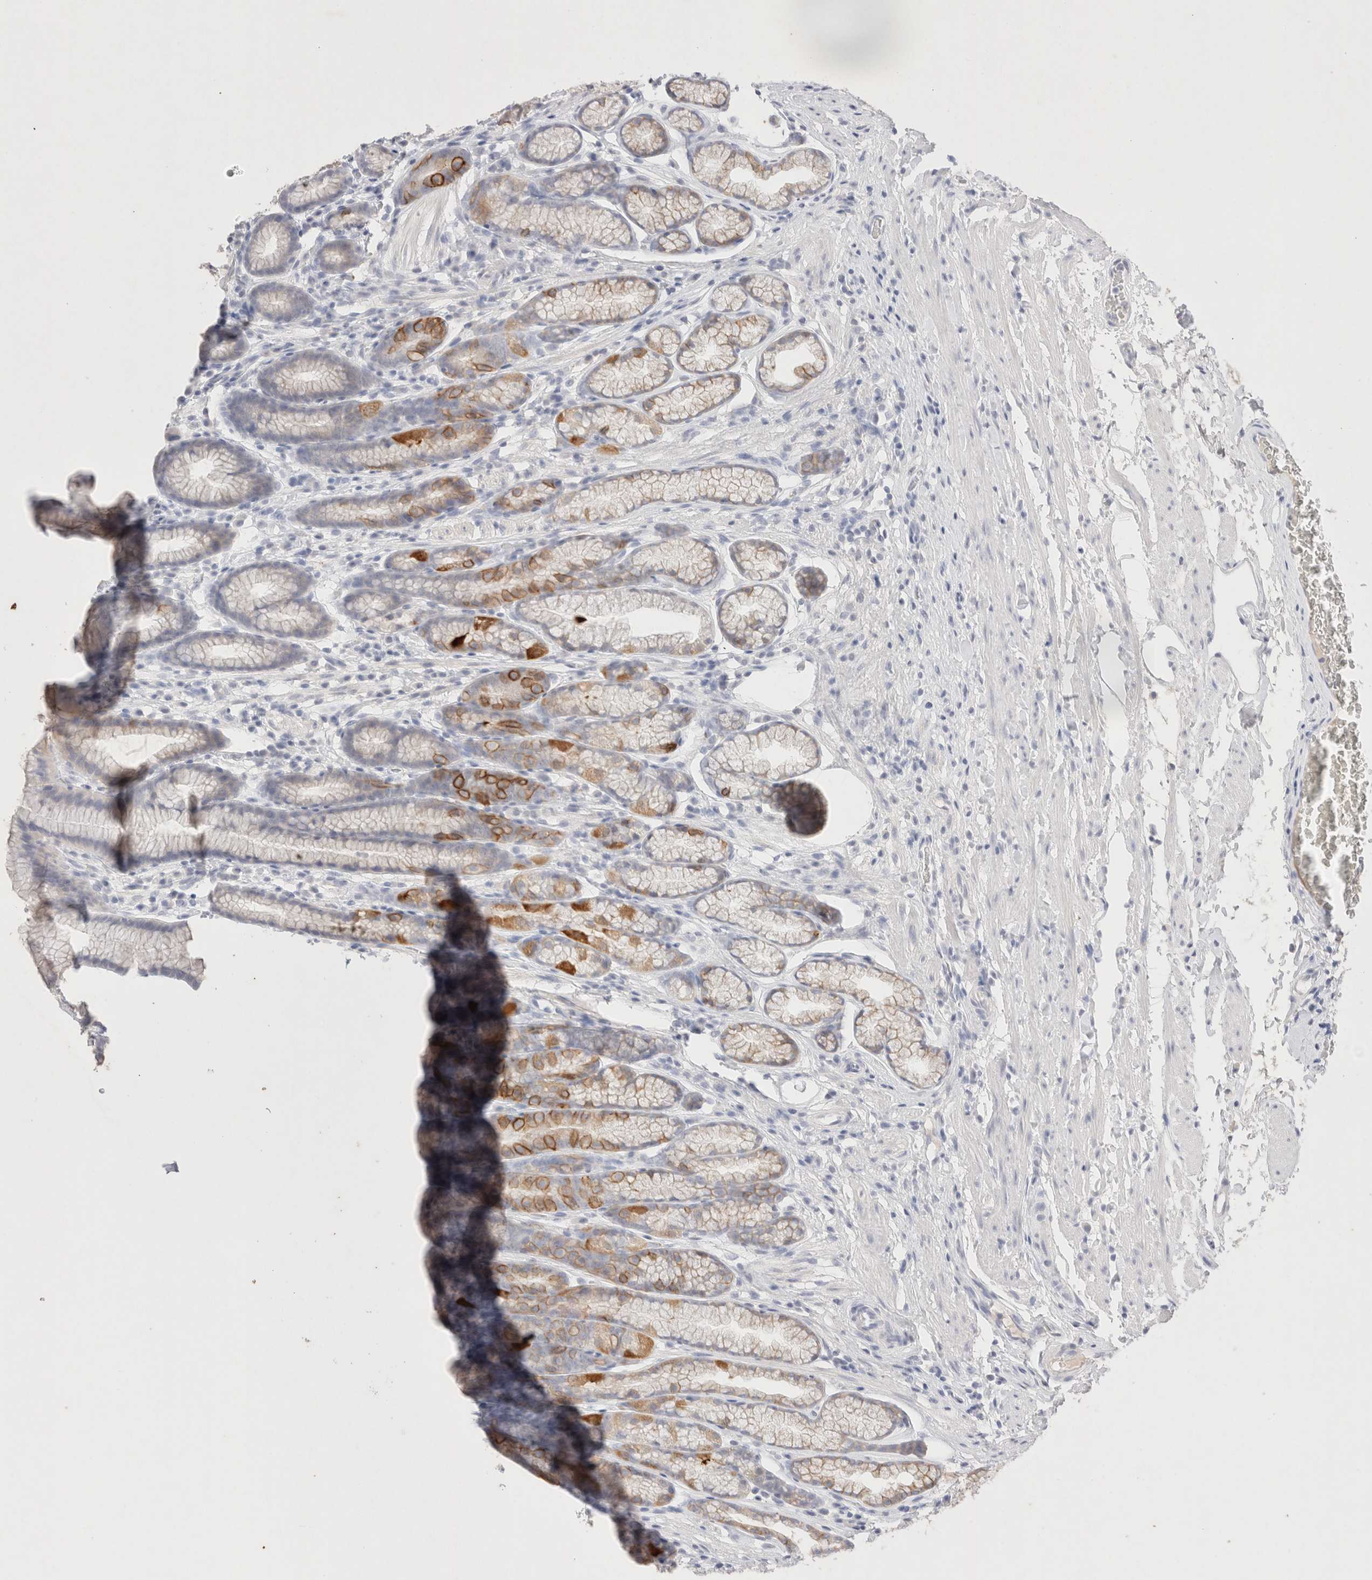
{"staining": {"intensity": "strong", "quantity": "<25%", "location": "cytoplasmic/membranous"}, "tissue": "stomach", "cell_type": "Glandular cells", "image_type": "normal", "snomed": [{"axis": "morphology", "description": "Normal tissue, NOS"}, {"axis": "topography", "description": "Stomach"}], "caption": "IHC image of benign stomach: human stomach stained using IHC displays medium levels of strong protein expression localized specifically in the cytoplasmic/membranous of glandular cells, appearing as a cytoplasmic/membranous brown color.", "gene": "EPCAM", "patient": {"sex": "male", "age": 42}}